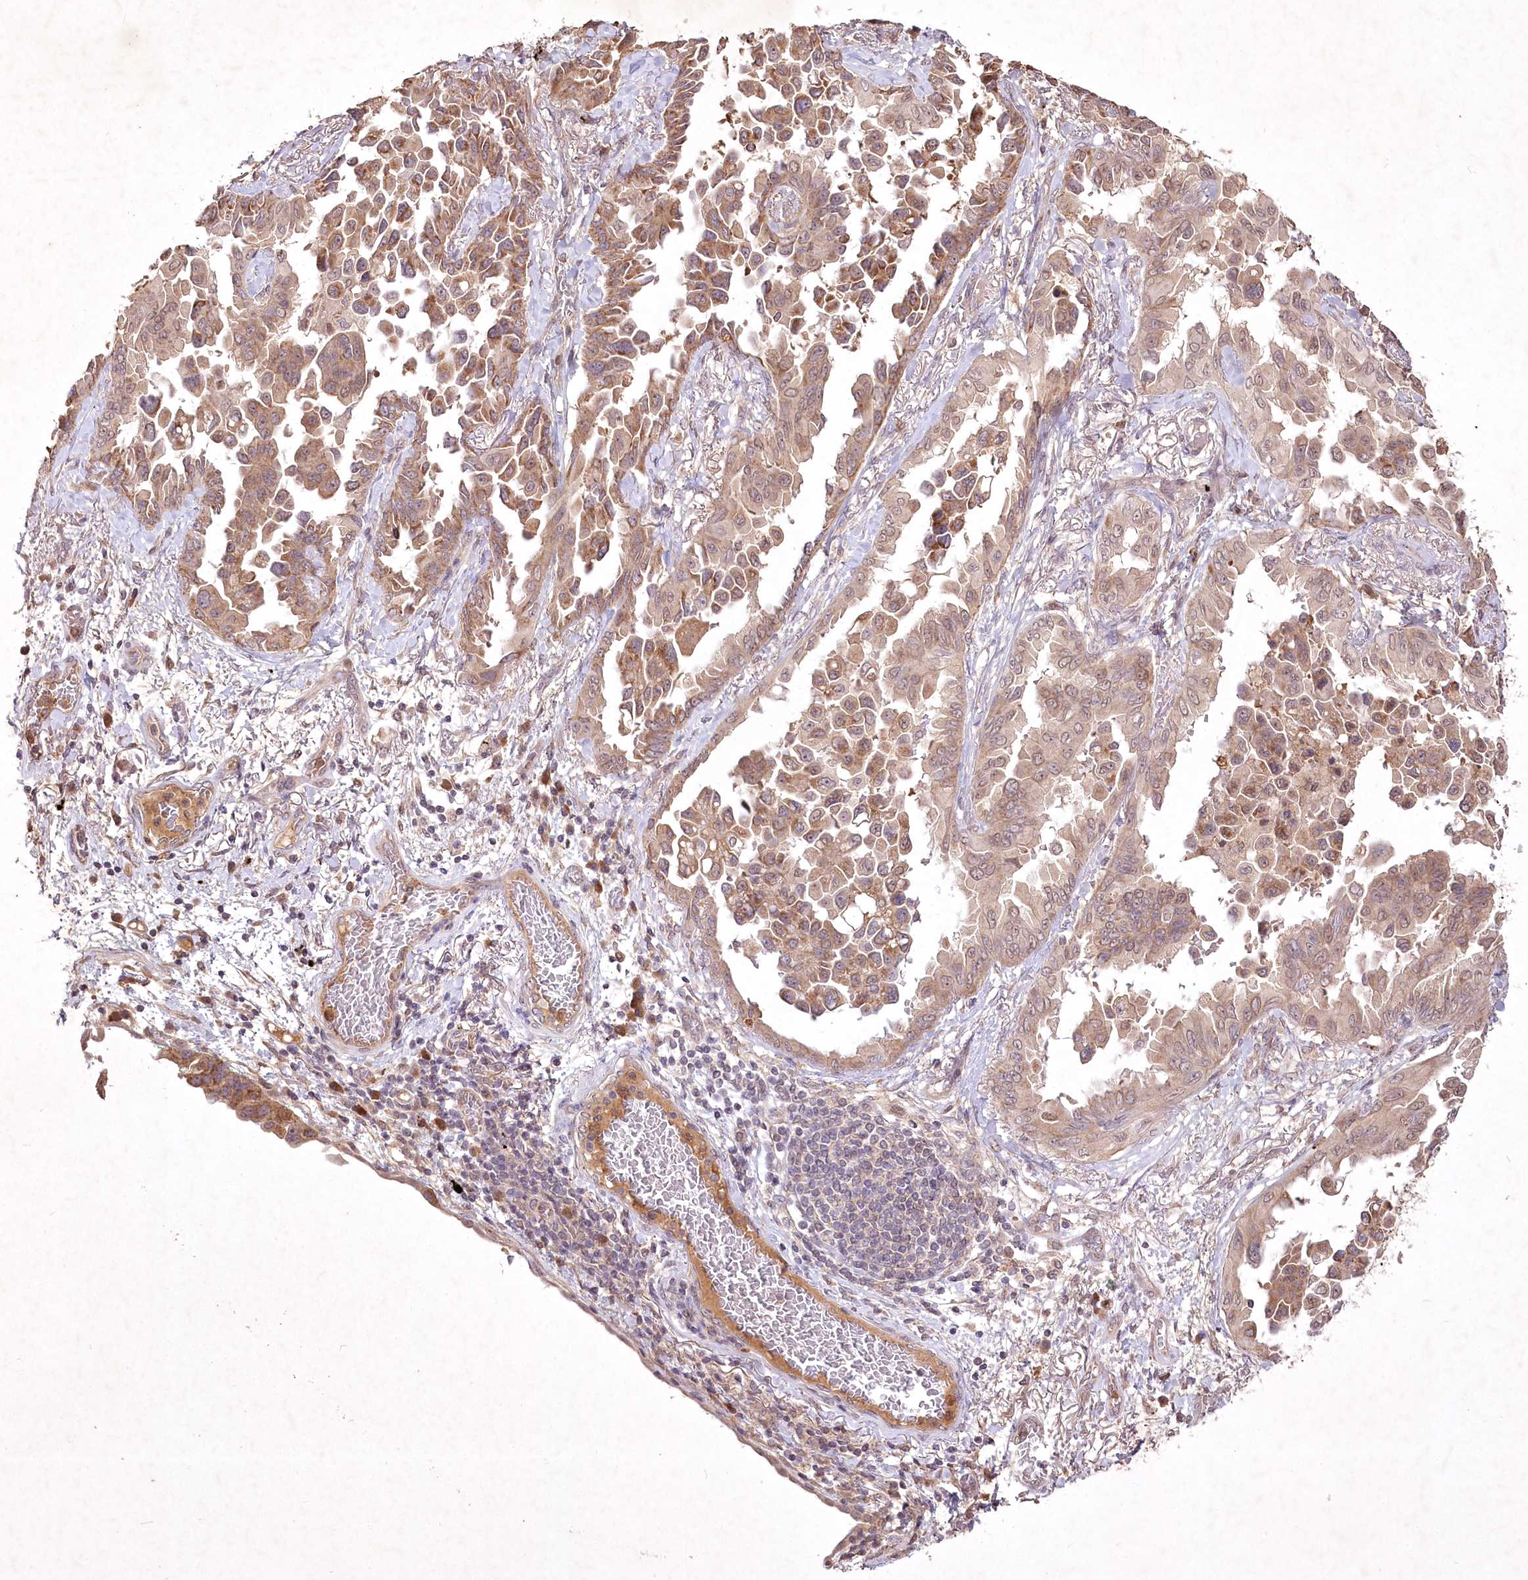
{"staining": {"intensity": "moderate", "quantity": ">75%", "location": "cytoplasmic/membranous"}, "tissue": "lung cancer", "cell_type": "Tumor cells", "image_type": "cancer", "snomed": [{"axis": "morphology", "description": "Adenocarcinoma, NOS"}, {"axis": "topography", "description": "Lung"}], "caption": "Human lung cancer stained for a protein (brown) reveals moderate cytoplasmic/membranous positive expression in approximately >75% of tumor cells.", "gene": "IRAK1BP1", "patient": {"sex": "female", "age": 67}}